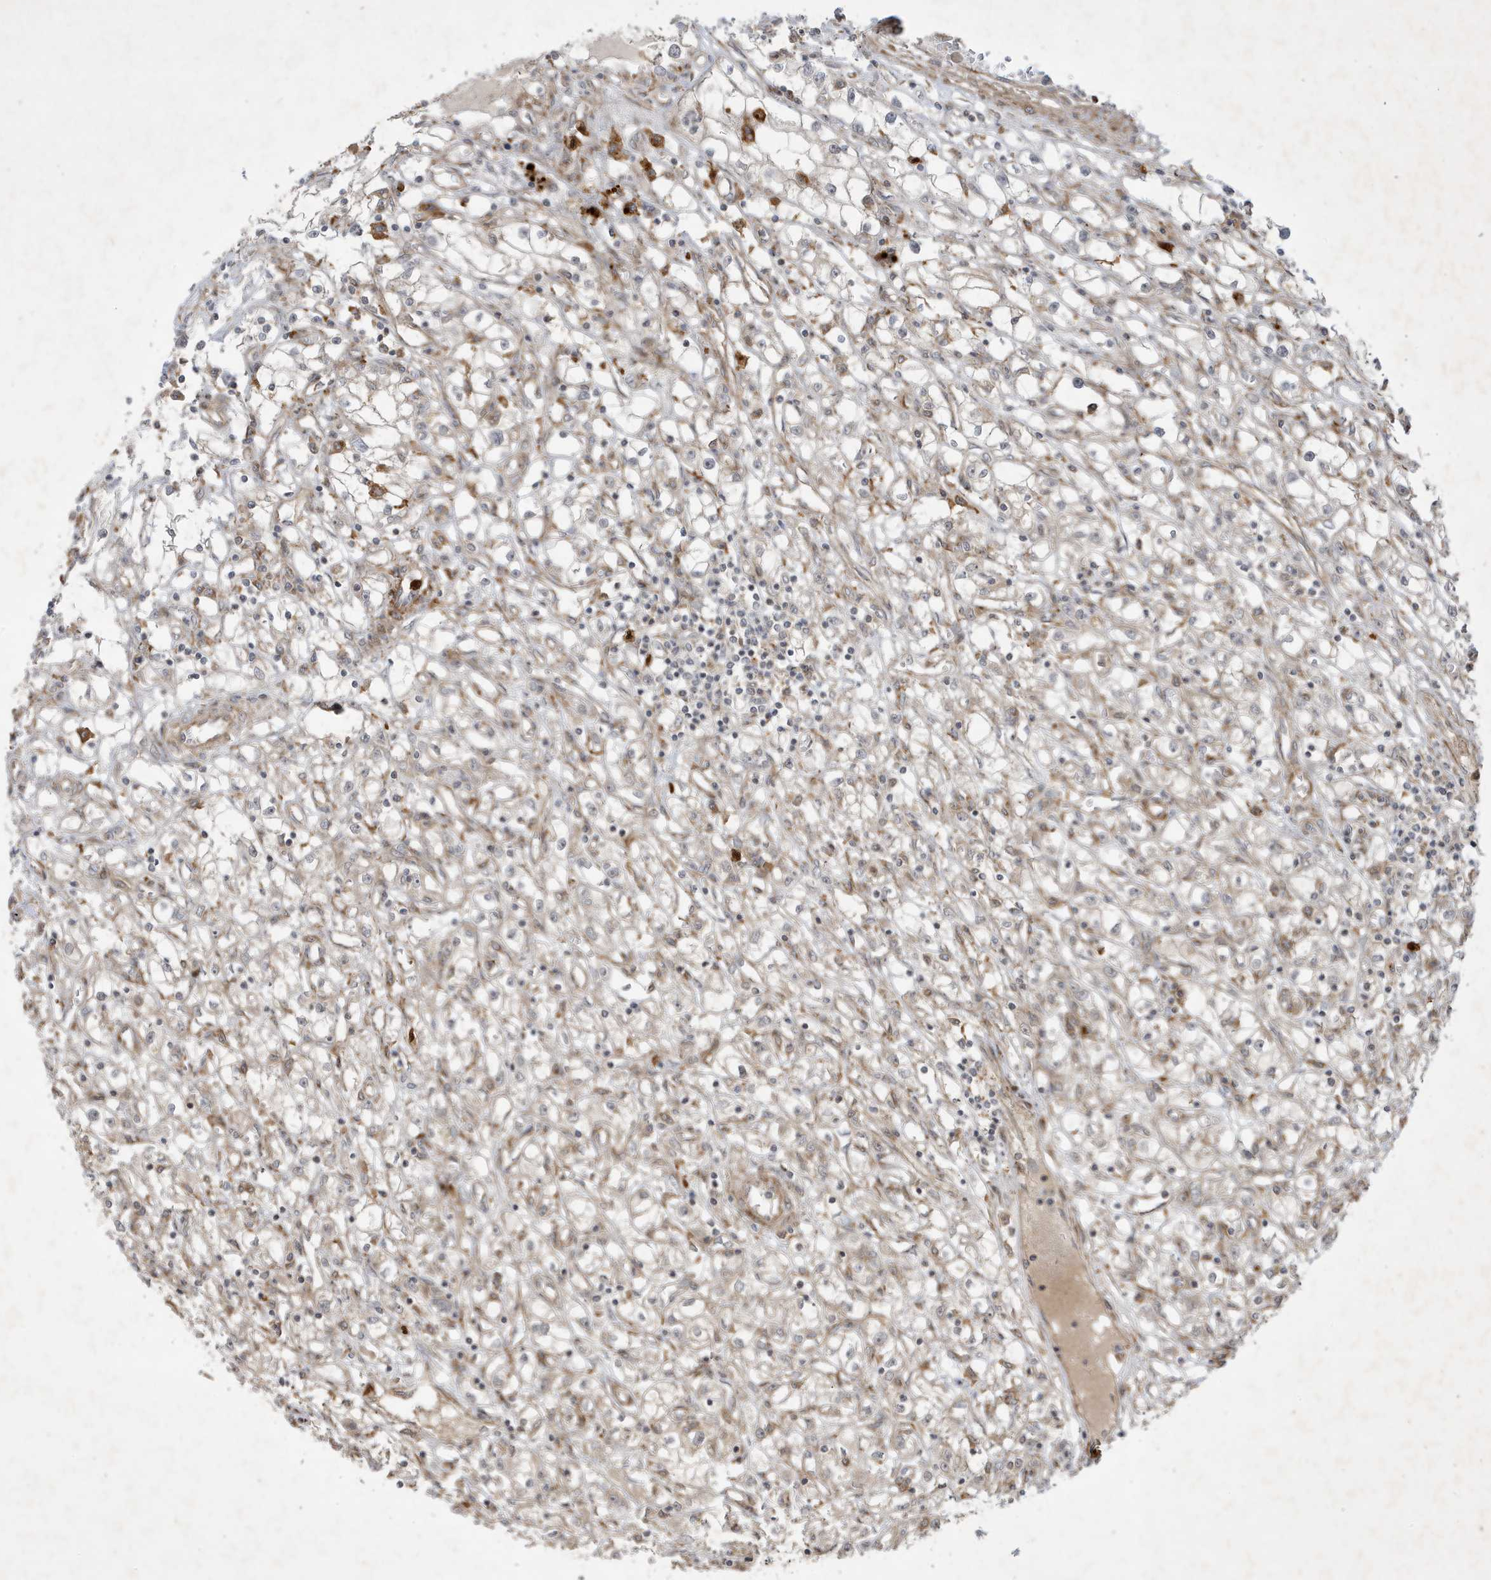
{"staining": {"intensity": "negative", "quantity": "none", "location": "none"}, "tissue": "renal cancer", "cell_type": "Tumor cells", "image_type": "cancer", "snomed": [{"axis": "morphology", "description": "Adenocarcinoma, NOS"}, {"axis": "topography", "description": "Kidney"}], "caption": "A high-resolution photomicrograph shows immunohistochemistry (IHC) staining of adenocarcinoma (renal), which displays no significant positivity in tumor cells. Nuclei are stained in blue.", "gene": "IFT57", "patient": {"sex": "male", "age": 56}}